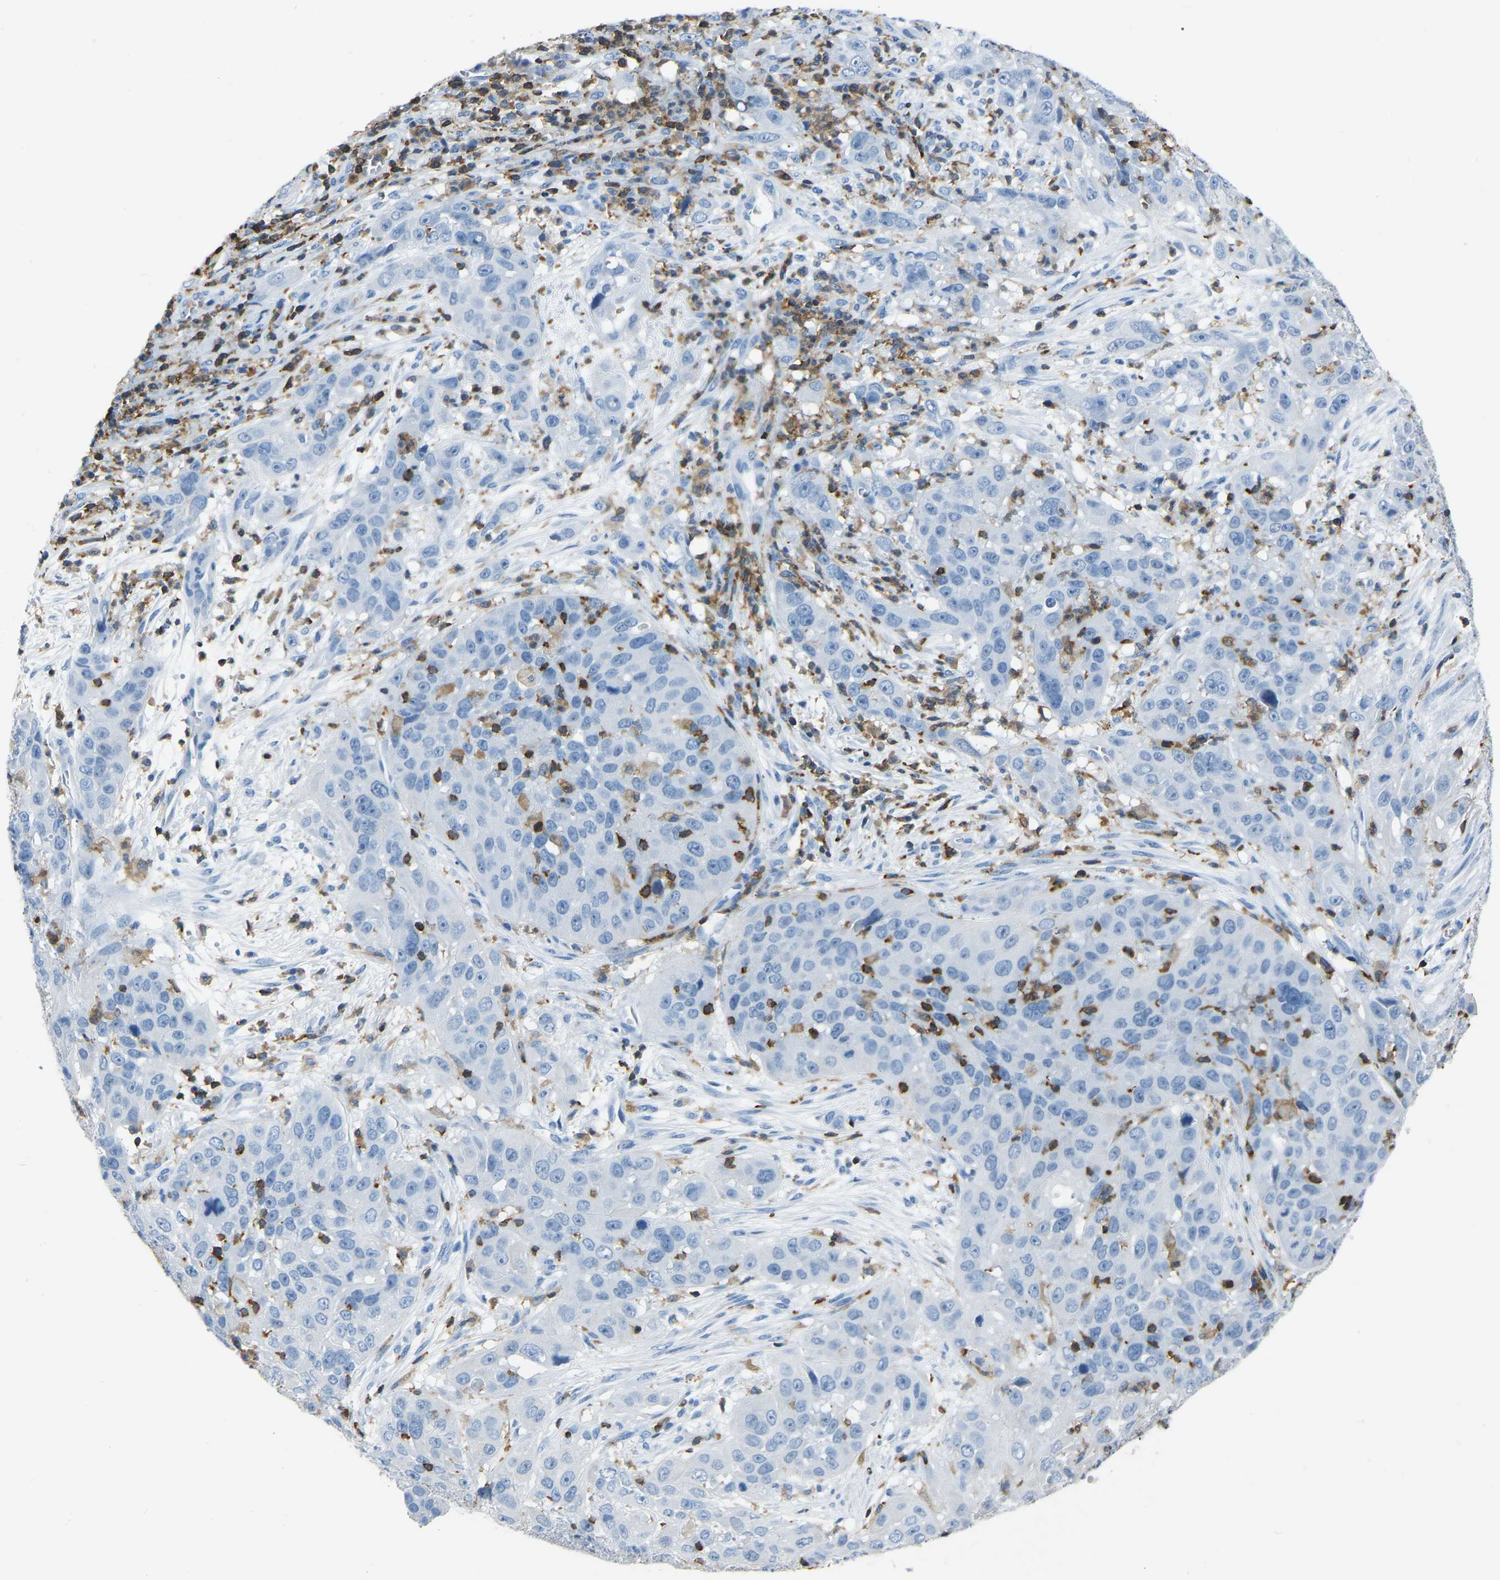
{"staining": {"intensity": "negative", "quantity": "none", "location": "none"}, "tissue": "cervical cancer", "cell_type": "Tumor cells", "image_type": "cancer", "snomed": [{"axis": "morphology", "description": "Squamous cell carcinoma, NOS"}, {"axis": "topography", "description": "Cervix"}], "caption": "The immunohistochemistry (IHC) image has no significant staining in tumor cells of cervical cancer (squamous cell carcinoma) tissue. The staining was performed using DAB (3,3'-diaminobenzidine) to visualize the protein expression in brown, while the nuclei were stained in blue with hematoxylin (Magnification: 20x).", "gene": "ARHGAP45", "patient": {"sex": "female", "age": 32}}